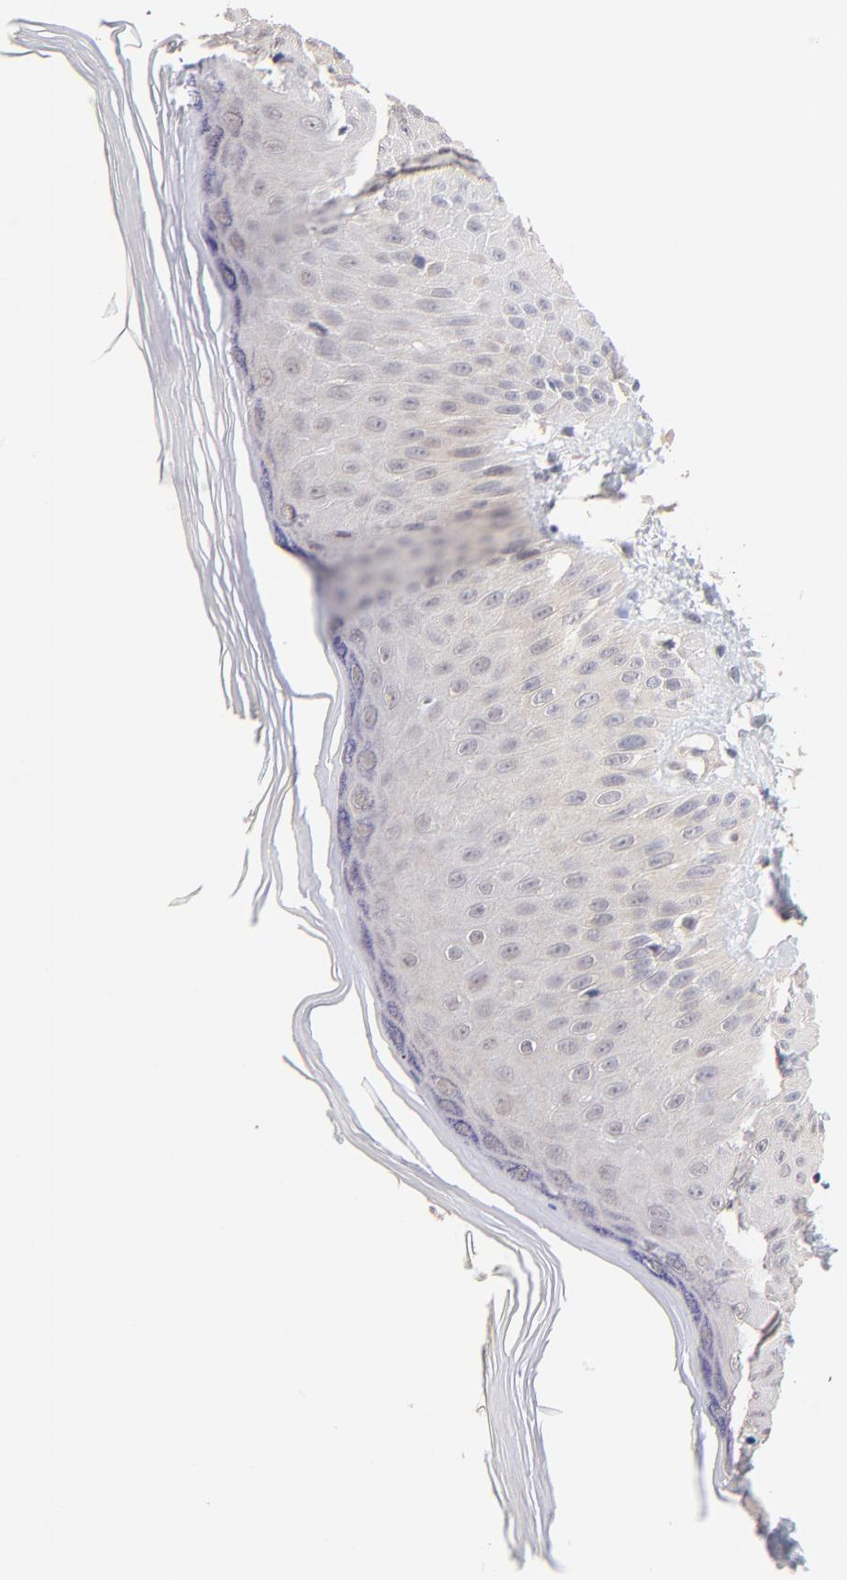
{"staining": {"intensity": "negative", "quantity": "none", "location": "none"}, "tissue": "skin", "cell_type": "Epidermal cells", "image_type": "normal", "snomed": [{"axis": "morphology", "description": "Normal tissue, NOS"}, {"axis": "morphology", "description": "Inflammation, NOS"}, {"axis": "topography", "description": "Soft tissue"}, {"axis": "topography", "description": "Anal"}], "caption": "High power microscopy photomicrograph of an IHC micrograph of benign skin, revealing no significant expression in epidermal cells.", "gene": "RIBC2", "patient": {"sex": "female", "age": 15}}